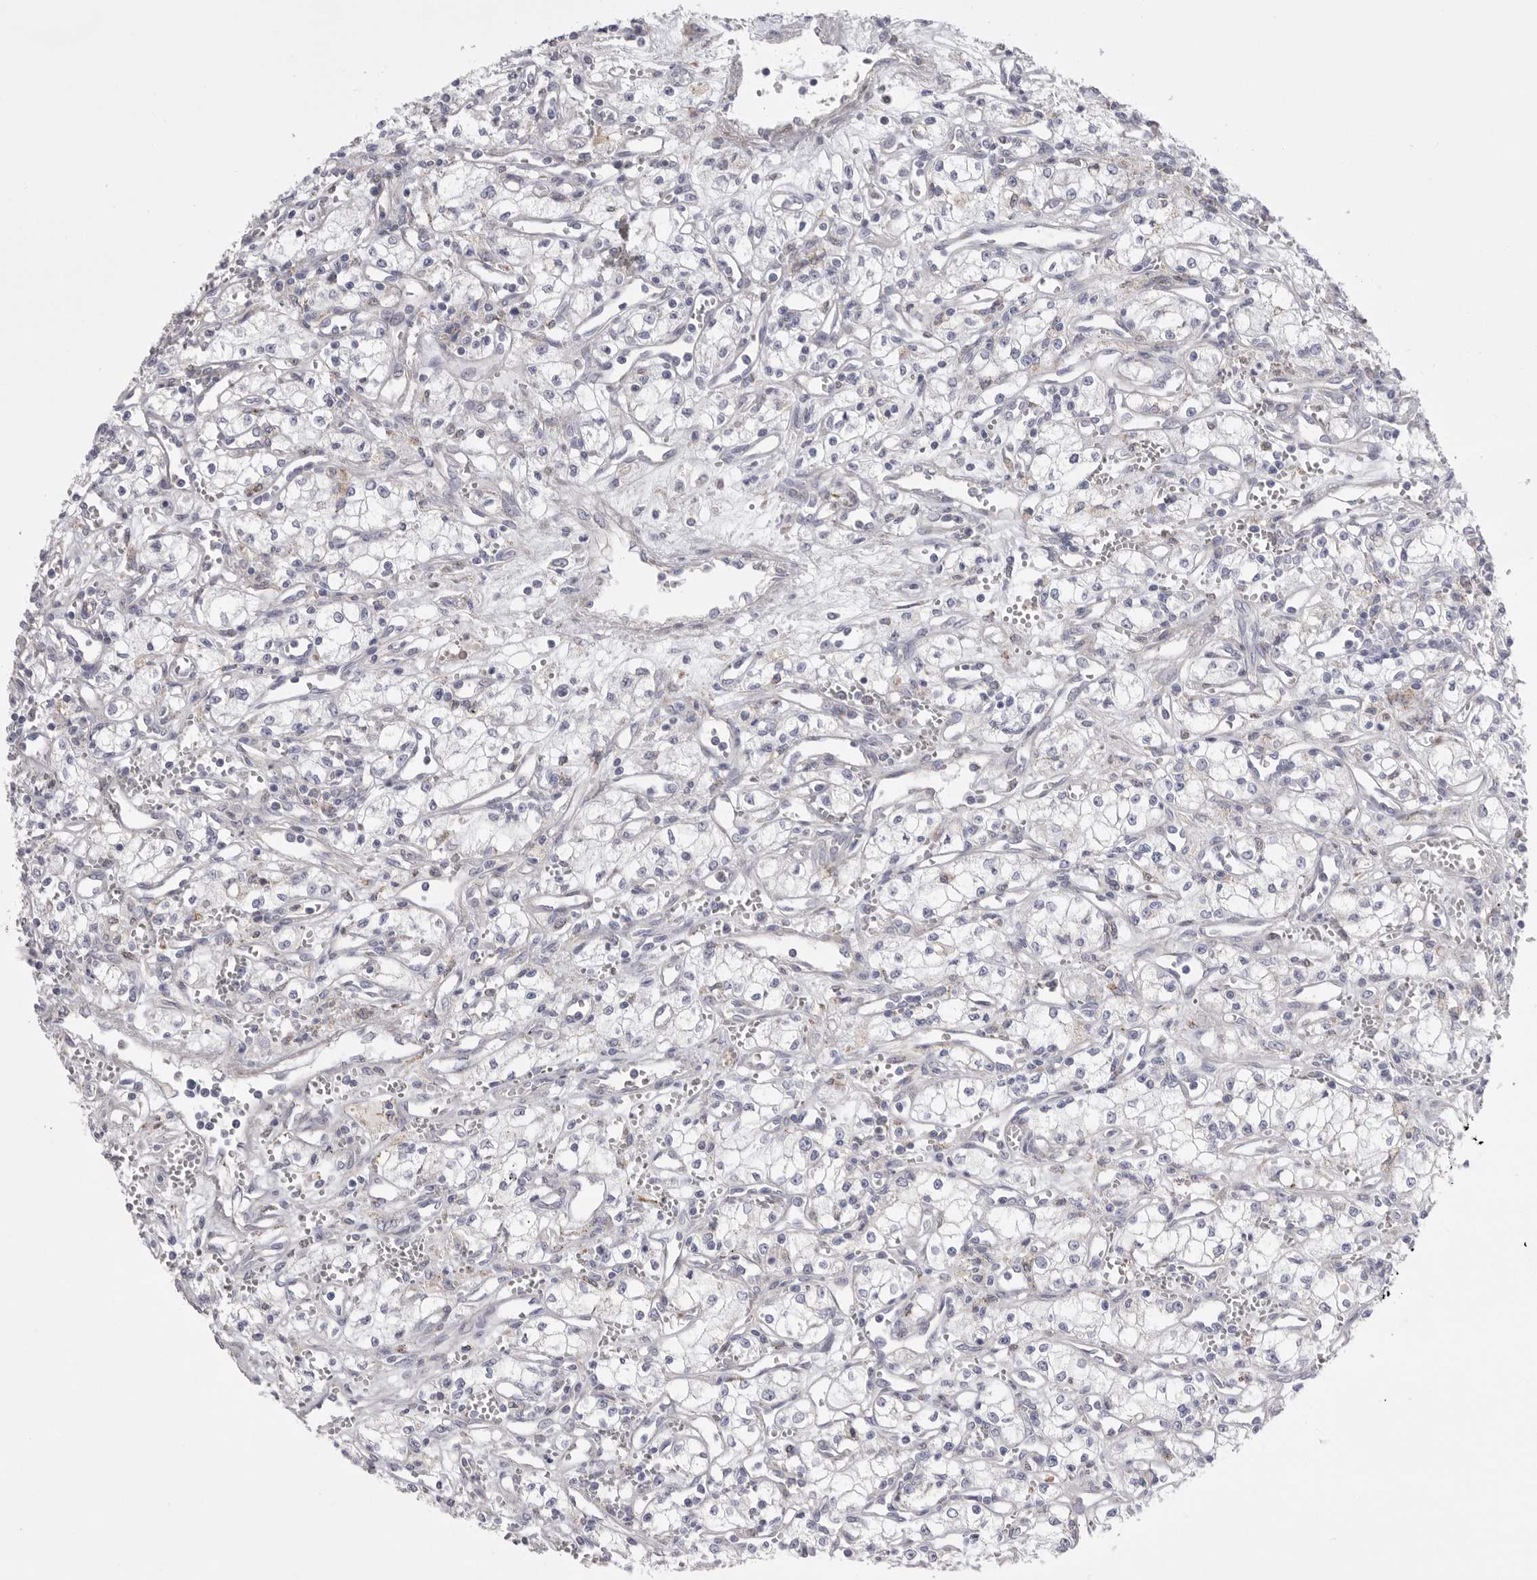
{"staining": {"intensity": "negative", "quantity": "none", "location": "none"}, "tissue": "renal cancer", "cell_type": "Tumor cells", "image_type": "cancer", "snomed": [{"axis": "morphology", "description": "Adenocarcinoma, NOS"}, {"axis": "topography", "description": "Kidney"}], "caption": "Photomicrograph shows no significant protein expression in tumor cells of renal adenocarcinoma. Nuclei are stained in blue.", "gene": "CCDC126", "patient": {"sex": "male", "age": 59}}